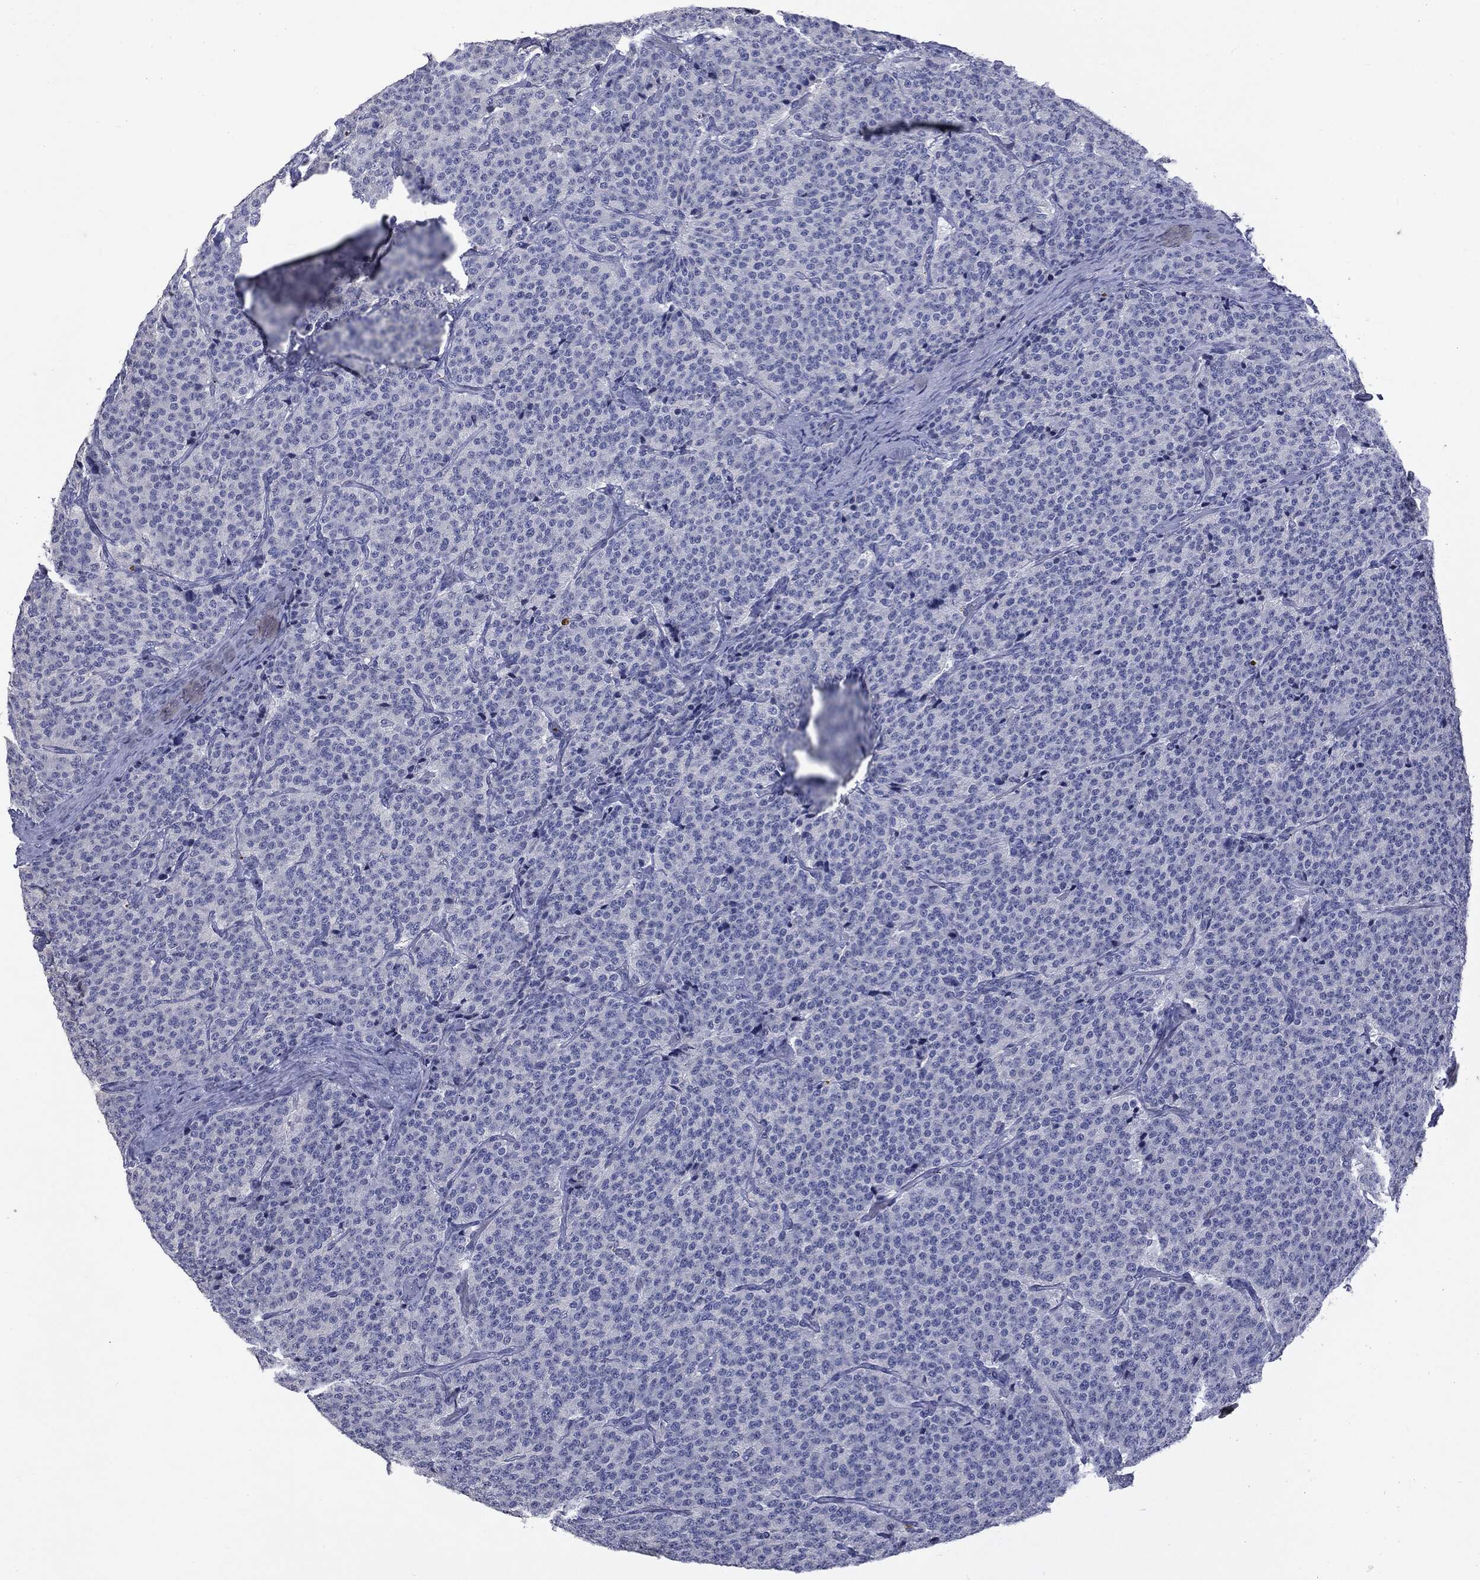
{"staining": {"intensity": "negative", "quantity": "none", "location": "none"}, "tissue": "carcinoid", "cell_type": "Tumor cells", "image_type": "cancer", "snomed": [{"axis": "morphology", "description": "Carcinoid, malignant, NOS"}, {"axis": "topography", "description": "Small intestine"}], "caption": "Human malignant carcinoid stained for a protein using immunohistochemistry (IHC) demonstrates no positivity in tumor cells.", "gene": "TSHB", "patient": {"sex": "female", "age": 58}}